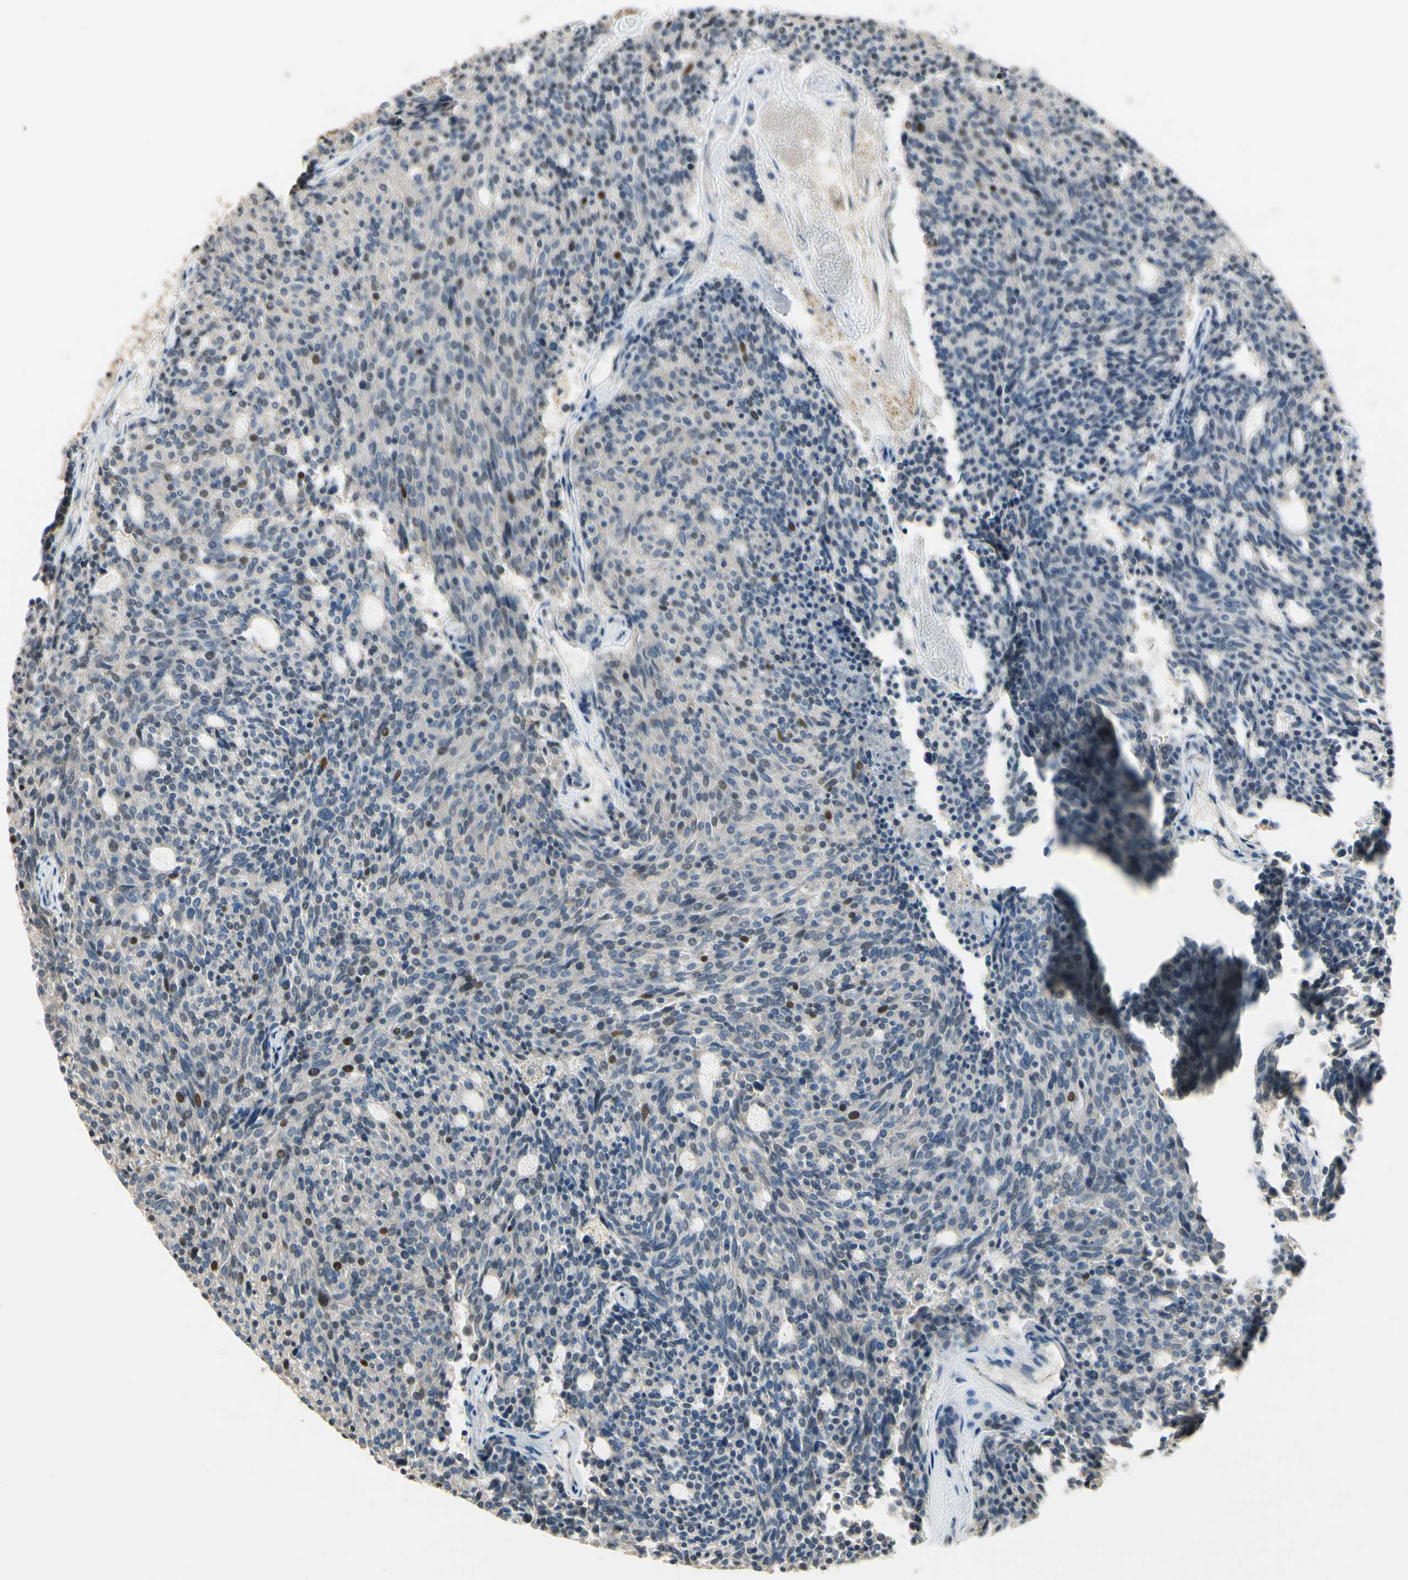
{"staining": {"intensity": "moderate", "quantity": "<25%", "location": "nuclear"}, "tissue": "carcinoid", "cell_type": "Tumor cells", "image_type": "cancer", "snomed": [{"axis": "morphology", "description": "Carcinoid, malignant, NOS"}, {"axis": "topography", "description": "Pancreas"}], "caption": "This photomicrograph demonstrates malignant carcinoid stained with immunohistochemistry to label a protein in brown. The nuclear of tumor cells show moderate positivity for the protein. Nuclei are counter-stained blue.", "gene": "ZKSCAN4", "patient": {"sex": "female", "age": 54}}